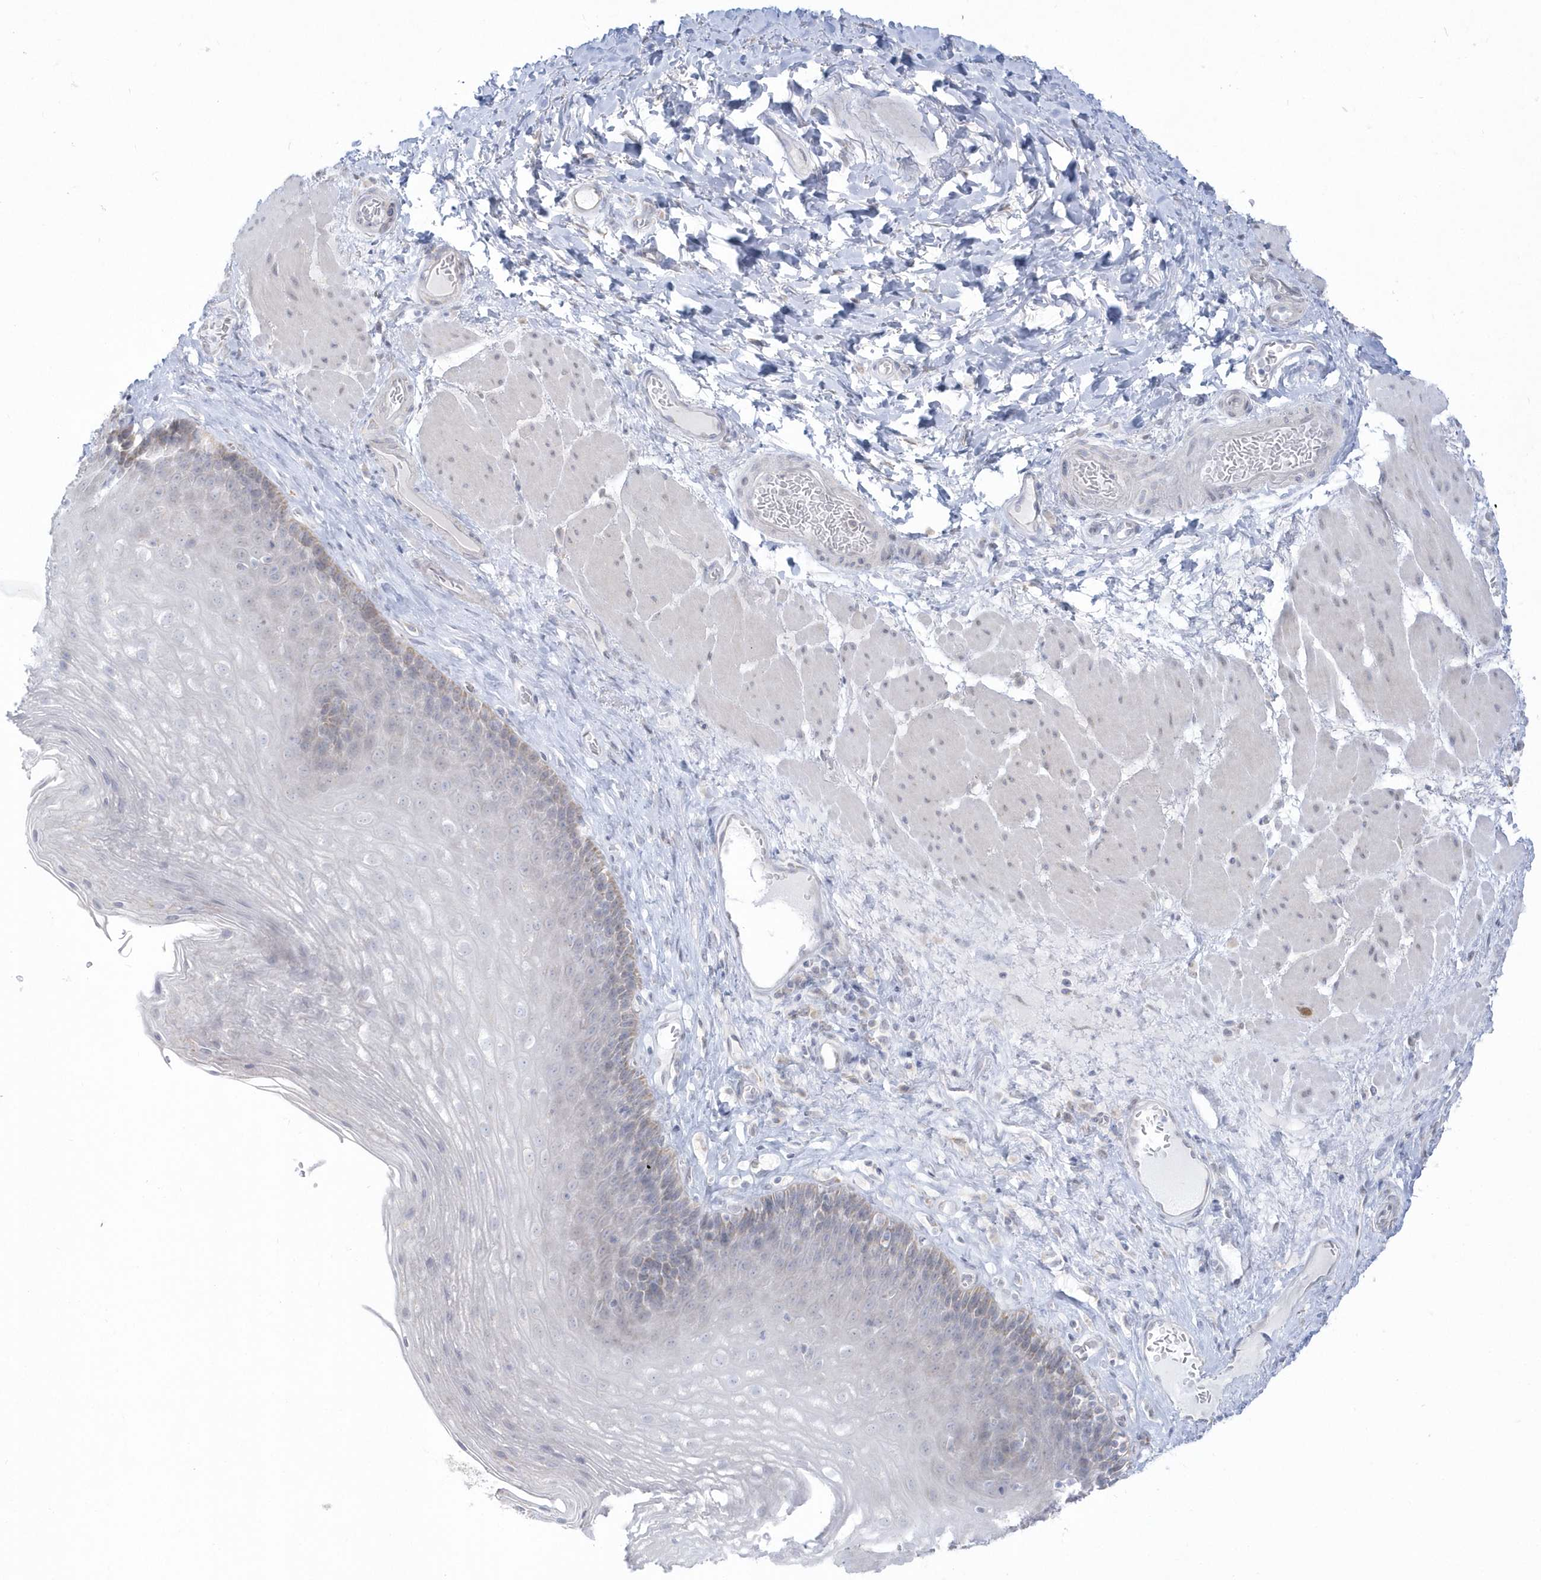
{"staining": {"intensity": "weak", "quantity": "<25%", "location": "cytoplasmic/membranous"}, "tissue": "esophagus", "cell_type": "Squamous epithelial cells", "image_type": "normal", "snomed": [{"axis": "morphology", "description": "Normal tissue, NOS"}, {"axis": "topography", "description": "Esophagus"}], "caption": "The photomicrograph shows no significant expression in squamous epithelial cells of esophagus.", "gene": "PCBD1", "patient": {"sex": "female", "age": 66}}